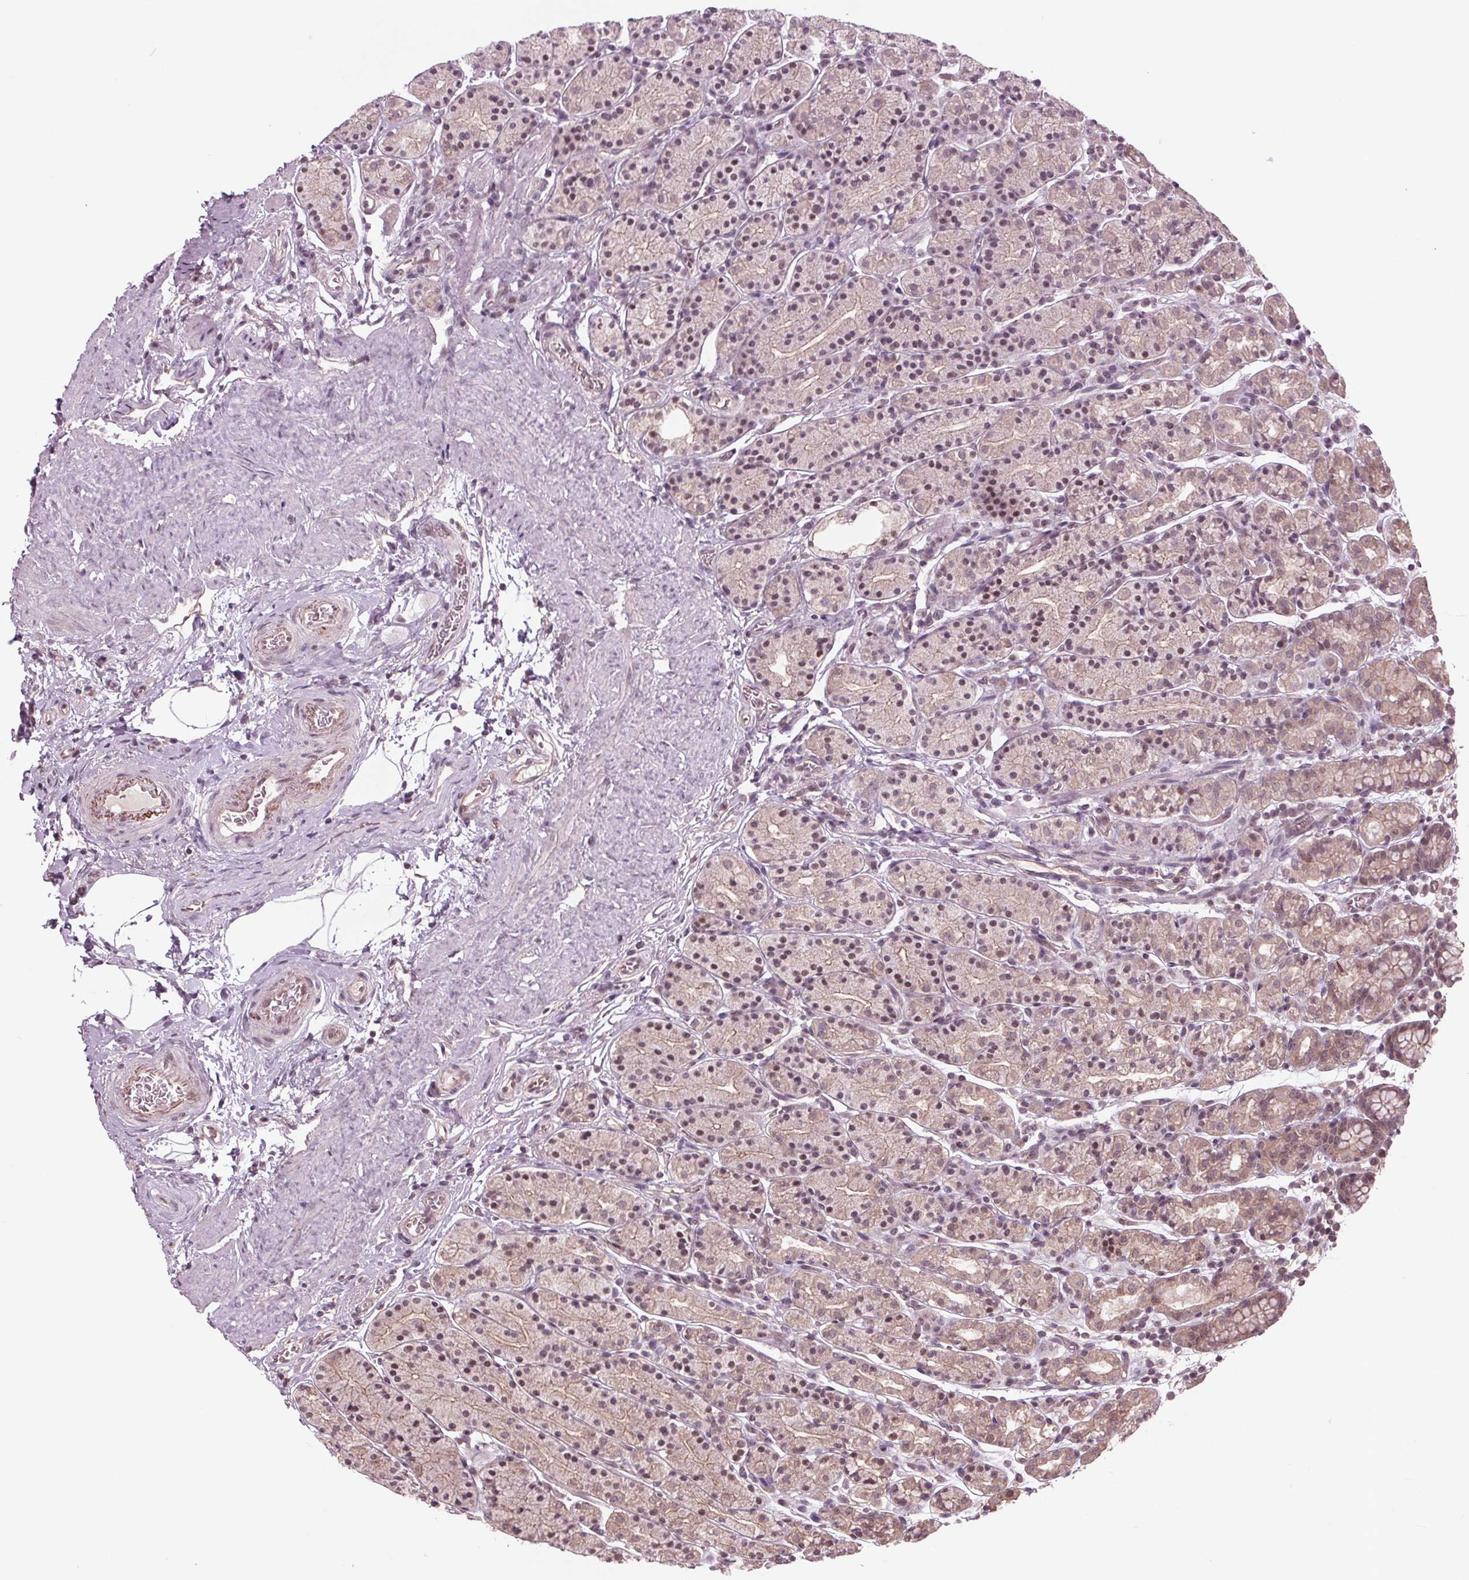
{"staining": {"intensity": "weak", "quantity": "25%-75%", "location": "cytoplasmic/membranous,nuclear"}, "tissue": "stomach", "cell_type": "Glandular cells", "image_type": "normal", "snomed": [{"axis": "morphology", "description": "Normal tissue, NOS"}, {"axis": "topography", "description": "Stomach, upper"}, {"axis": "topography", "description": "Stomach"}], "caption": "Immunohistochemistry of unremarkable human stomach displays low levels of weak cytoplasmic/membranous,nuclear staining in about 25%-75% of glandular cells. The staining is performed using DAB brown chromogen to label protein expression. The nuclei are counter-stained blue using hematoxylin.", "gene": "BTBD1", "patient": {"sex": "male", "age": 62}}